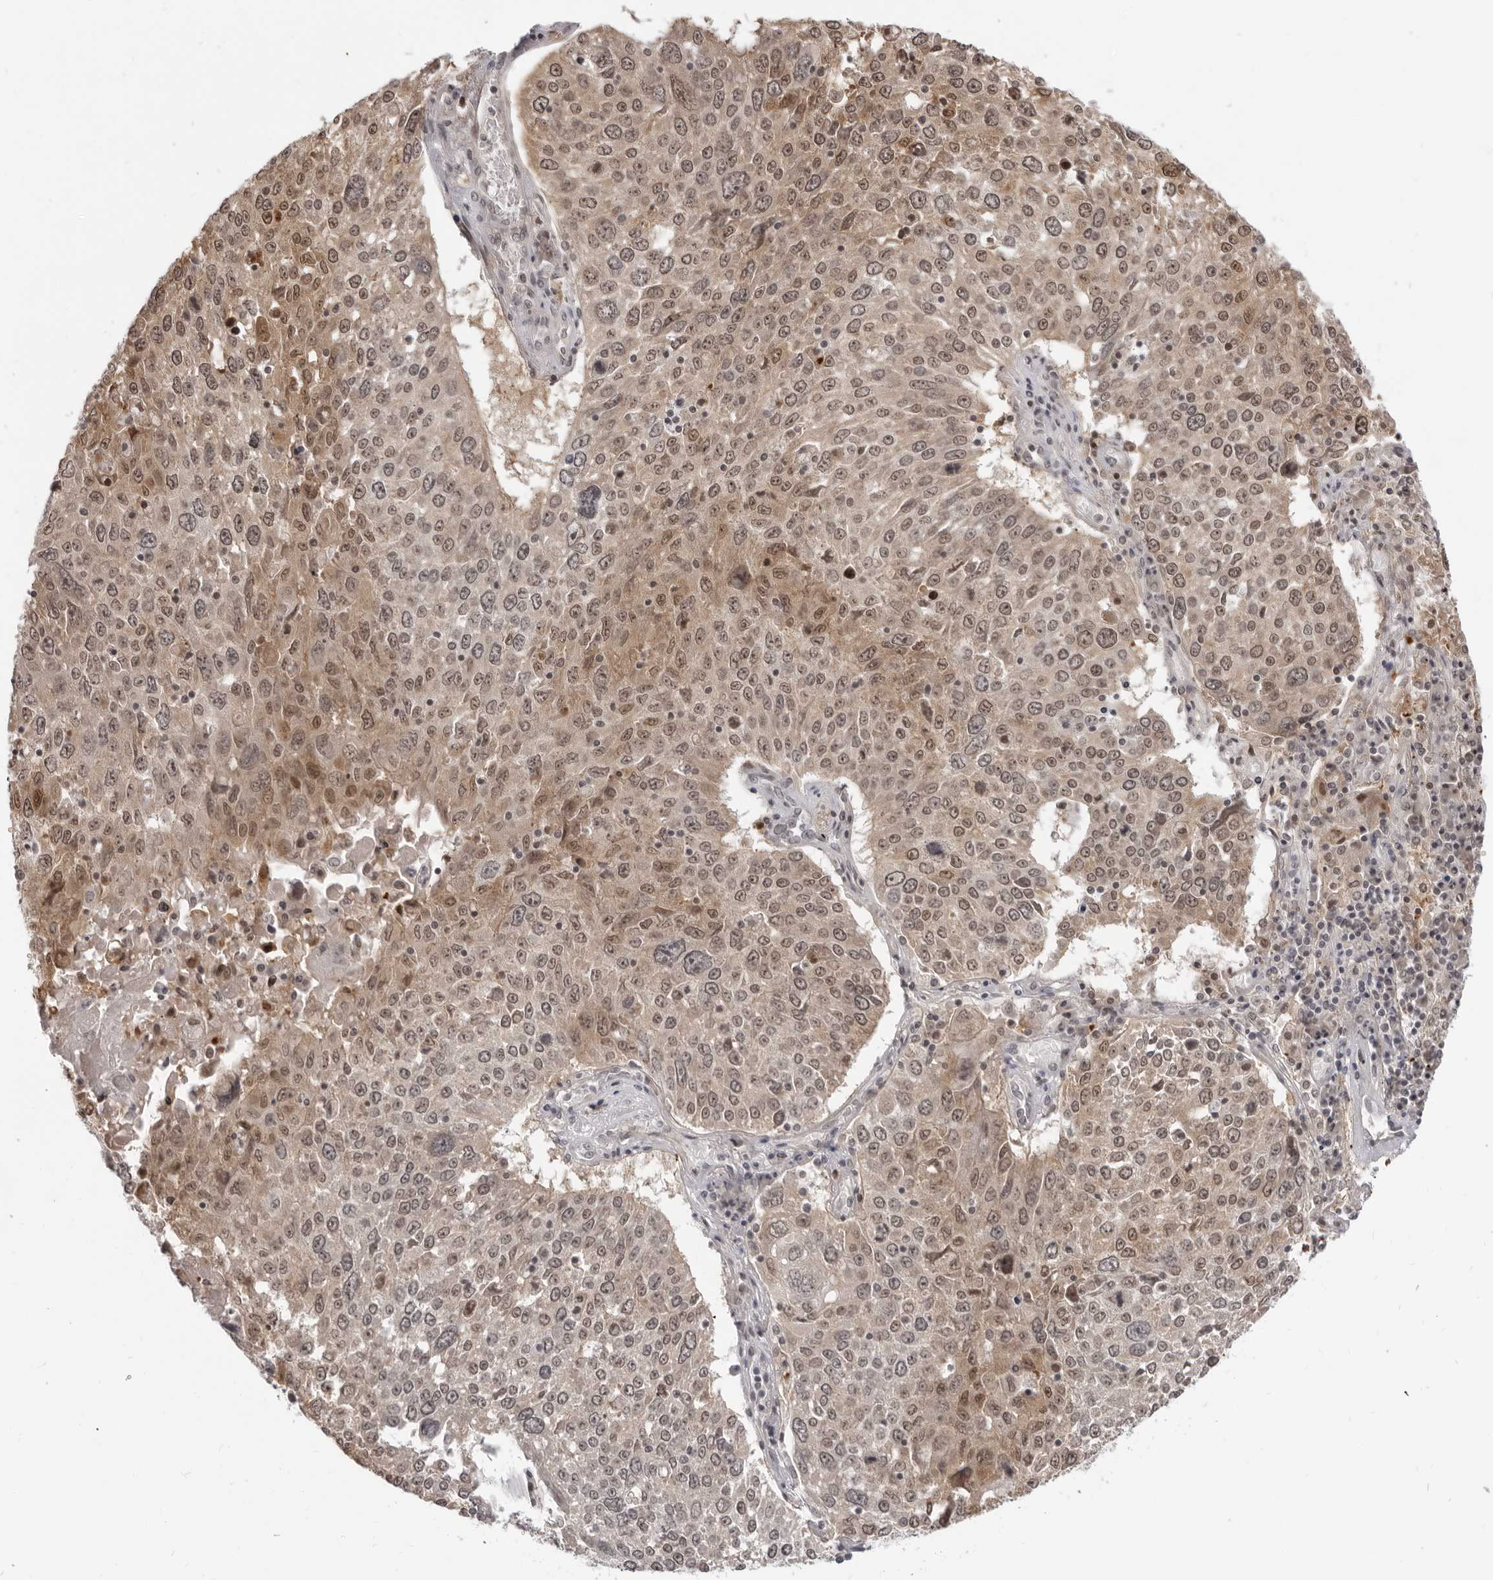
{"staining": {"intensity": "moderate", "quantity": ">75%", "location": "nuclear"}, "tissue": "lung cancer", "cell_type": "Tumor cells", "image_type": "cancer", "snomed": [{"axis": "morphology", "description": "Squamous cell carcinoma, NOS"}, {"axis": "topography", "description": "Lung"}], "caption": "This photomicrograph reveals immunohistochemistry staining of human squamous cell carcinoma (lung), with medium moderate nuclear expression in approximately >75% of tumor cells.", "gene": "SRGAP2", "patient": {"sex": "male", "age": 65}}